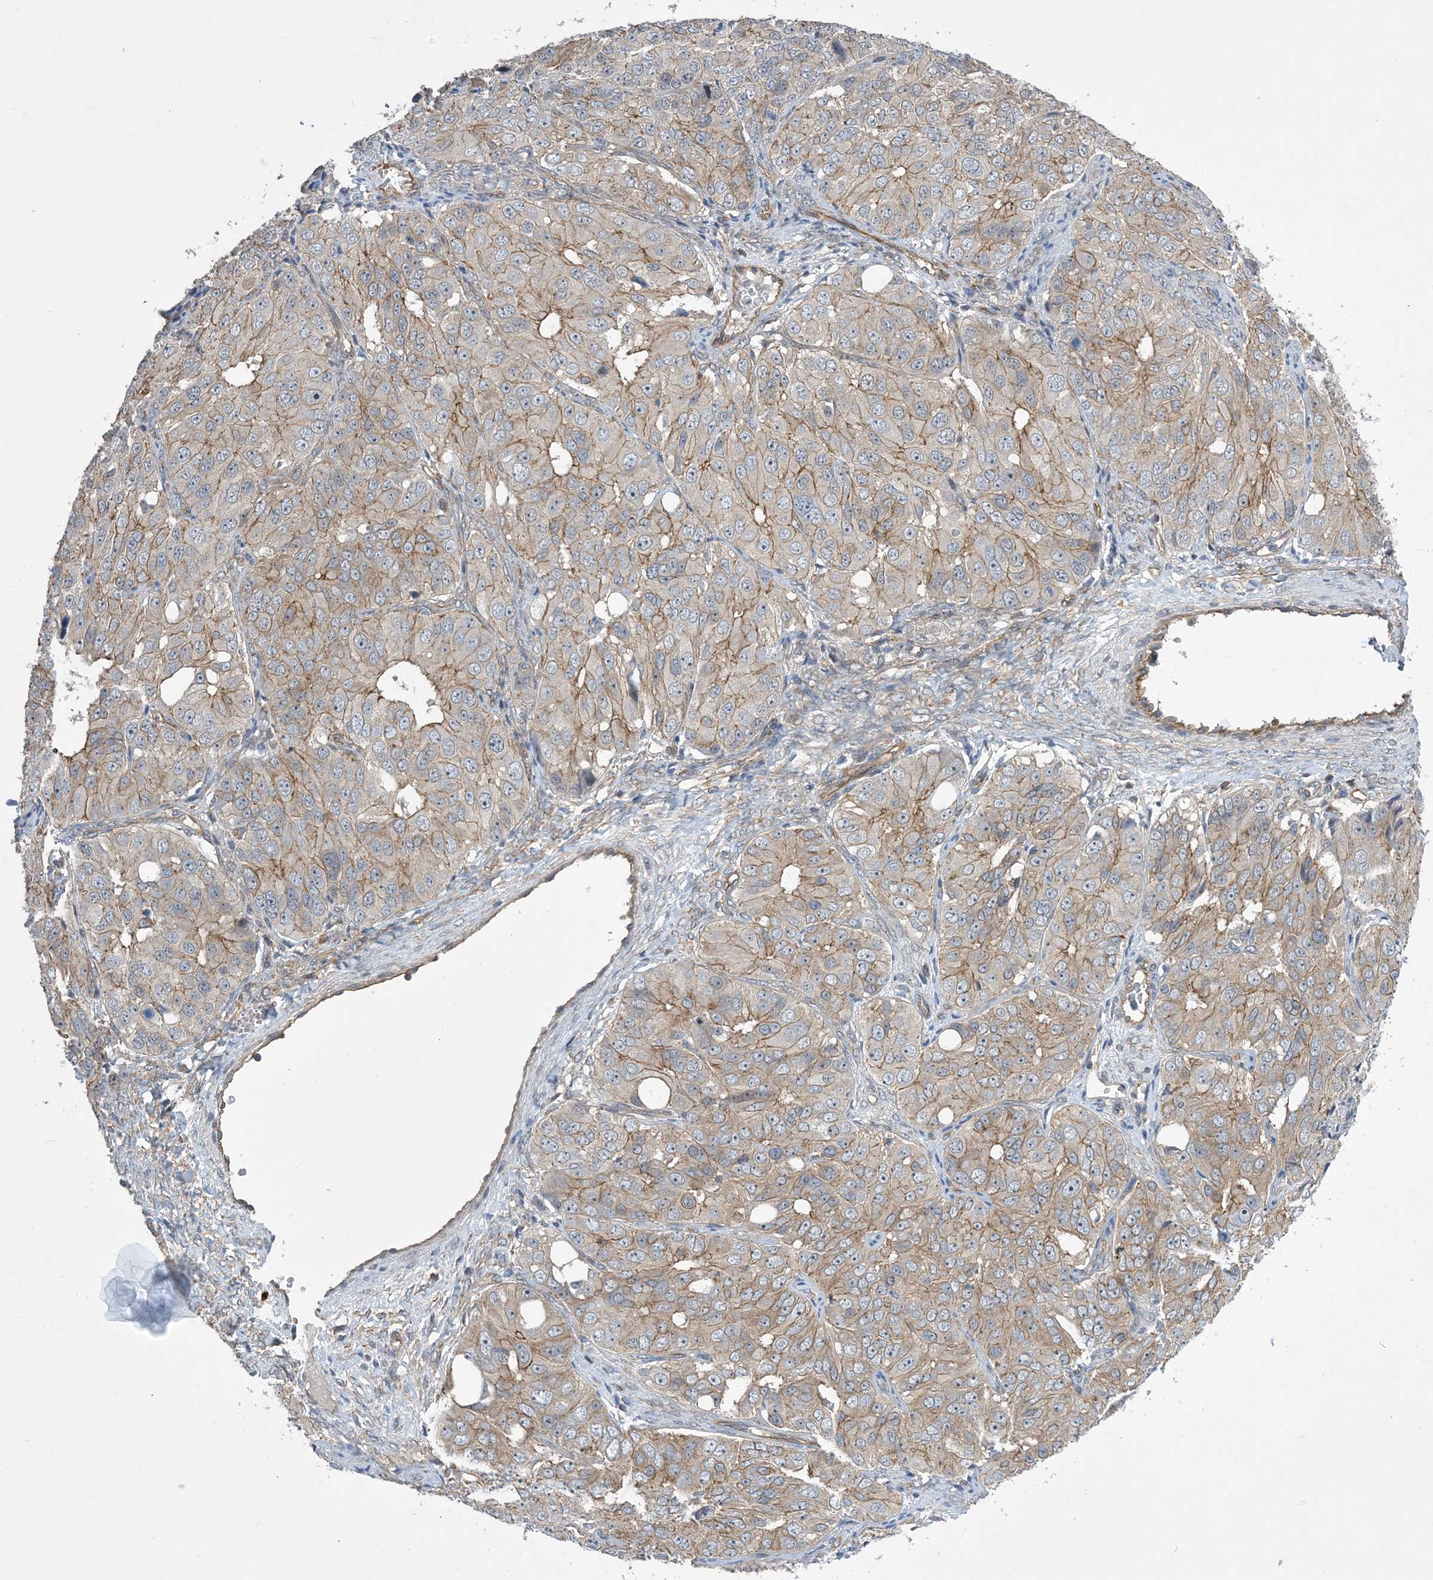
{"staining": {"intensity": "moderate", "quantity": "25%-75%", "location": "cytoplasmic/membranous"}, "tissue": "ovarian cancer", "cell_type": "Tumor cells", "image_type": "cancer", "snomed": [{"axis": "morphology", "description": "Carcinoma, endometroid"}, {"axis": "topography", "description": "Ovary"}], "caption": "Protein expression analysis of human ovarian cancer (endometroid carcinoma) reveals moderate cytoplasmic/membranous positivity in about 25%-75% of tumor cells. The staining was performed using DAB (3,3'-diaminobenzidine), with brown indicating positive protein expression. Nuclei are stained blue with hematoxylin.", "gene": "AOC1", "patient": {"sex": "female", "age": 51}}